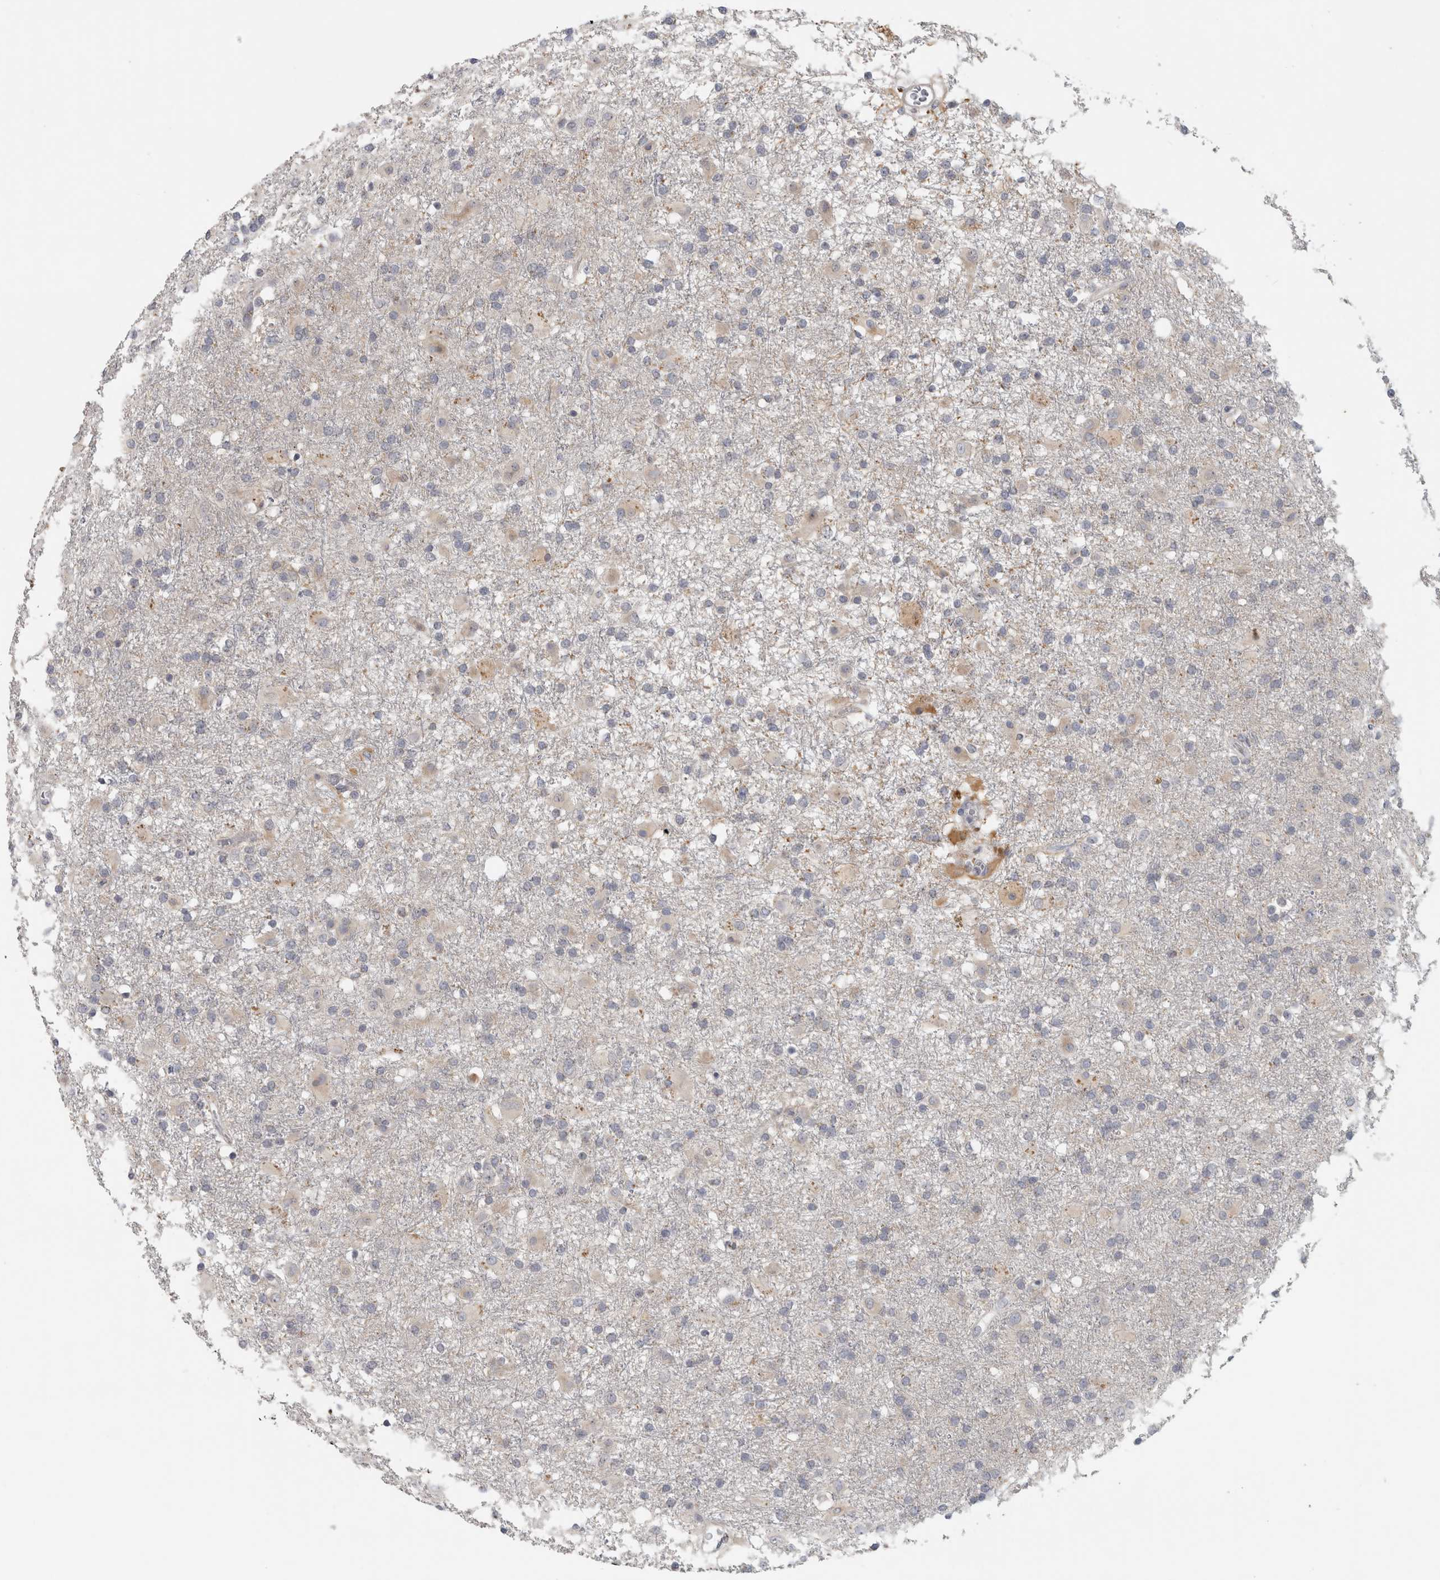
{"staining": {"intensity": "negative", "quantity": "none", "location": "none"}, "tissue": "glioma", "cell_type": "Tumor cells", "image_type": "cancer", "snomed": [{"axis": "morphology", "description": "Glioma, malignant, Low grade"}, {"axis": "topography", "description": "Brain"}], "caption": "Photomicrograph shows no protein staining in tumor cells of malignant glioma (low-grade) tissue.", "gene": "MGAT1", "patient": {"sex": "male", "age": 65}}